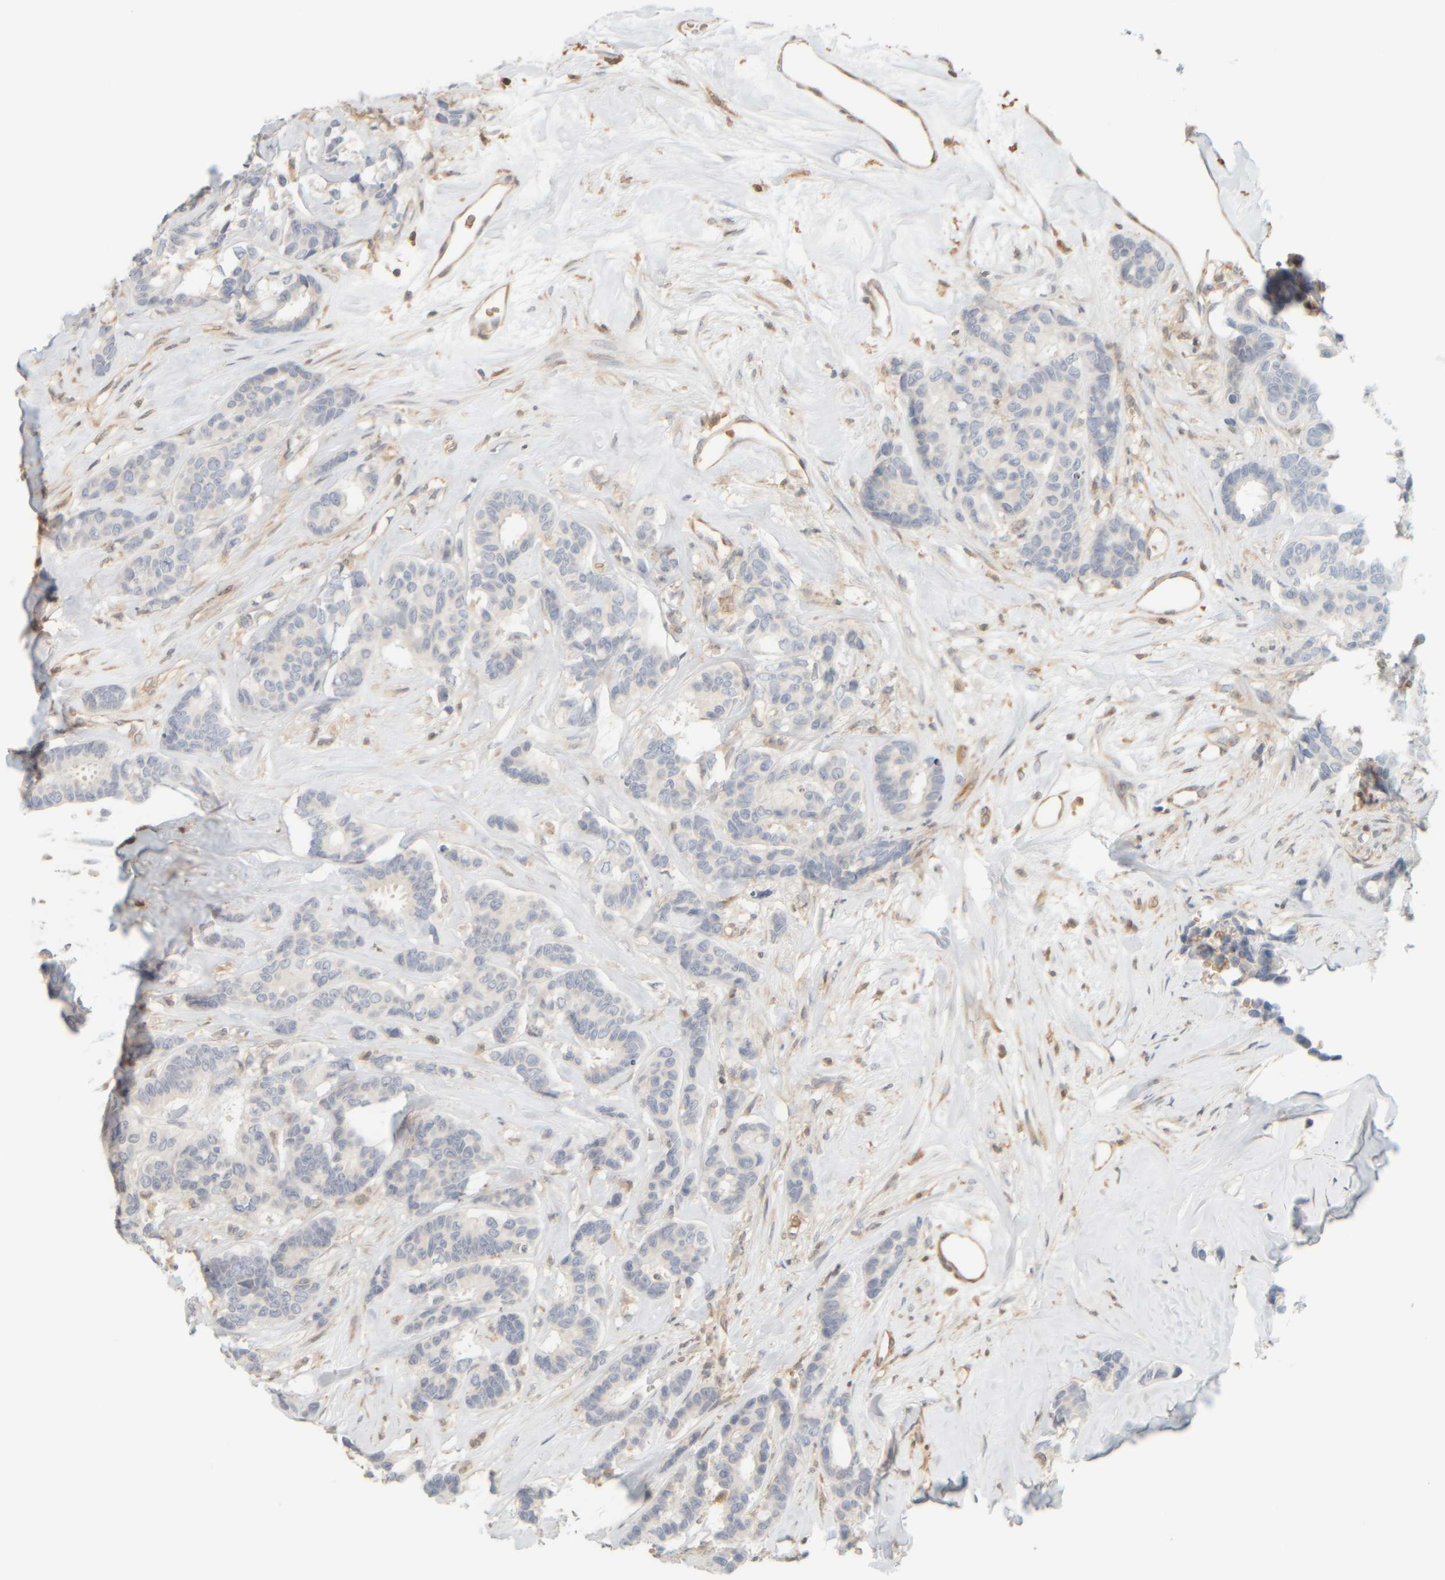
{"staining": {"intensity": "negative", "quantity": "none", "location": "none"}, "tissue": "breast cancer", "cell_type": "Tumor cells", "image_type": "cancer", "snomed": [{"axis": "morphology", "description": "Duct carcinoma"}, {"axis": "topography", "description": "Breast"}], "caption": "Immunohistochemistry (IHC) image of breast cancer (intraductal carcinoma) stained for a protein (brown), which demonstrates no staining in tumor cells.", "gene": "PTGES3L-AARSD1", "patient": {"sex": "female", "age": 87}}